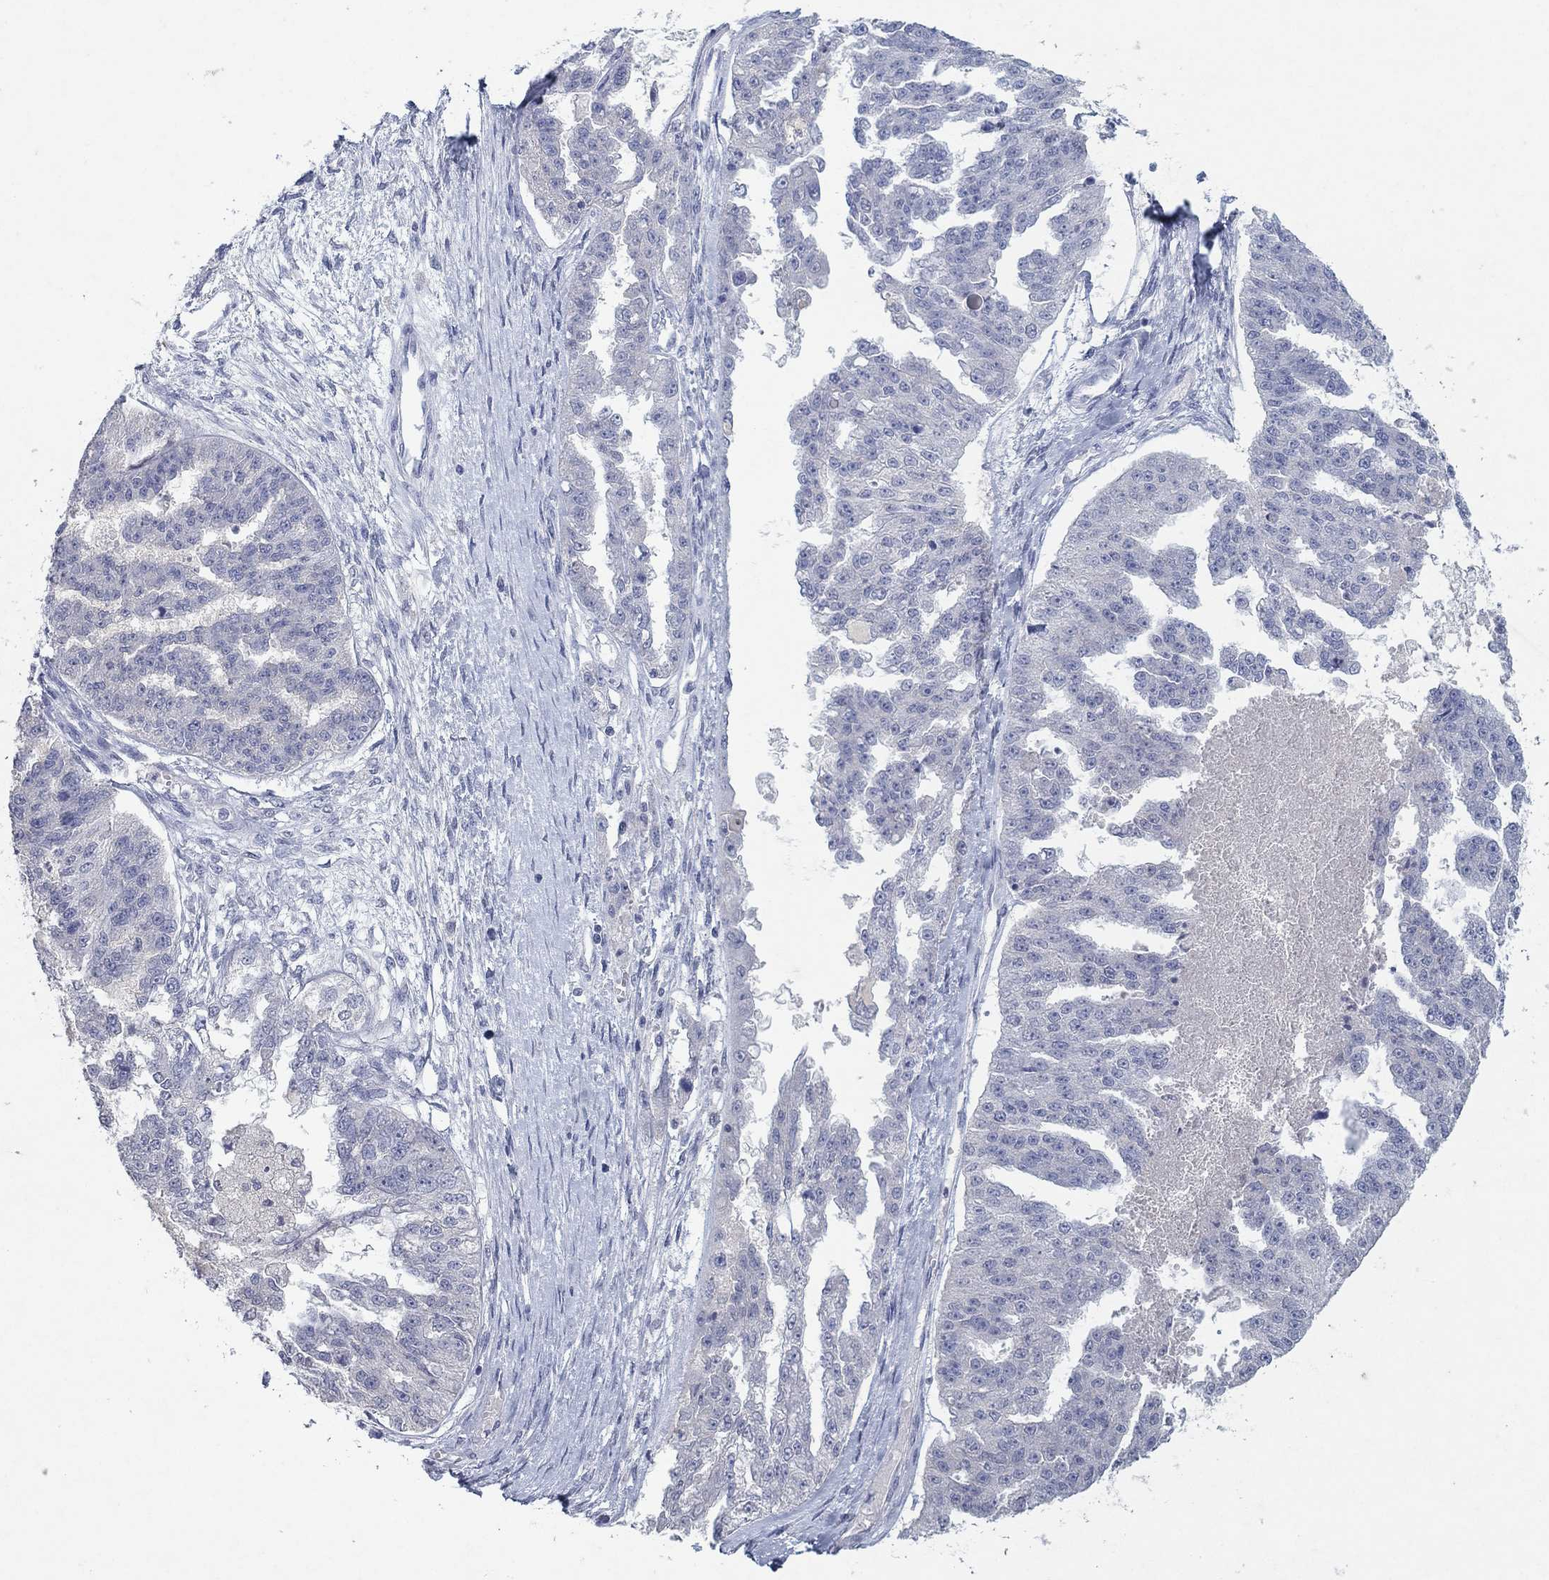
{"staining": {"intensity": "negative", "quantity": "none", "location": "none"}, "tissue": "ovarian cancer", "cell_type": "Tumor cells", "image_type": "cancer", "snomed": [{"axis": "morphology", "description": "Cystadenocarcinoma, serous, NOS"}, {"axis": "topography", "description": "Ovary"}], "caption": "Protein analysis of ovarian cancer reveals no significant positivity in tumor cells. Nuclei are stained in blue.", "gene": "KRT40", "patient": {"sex": "female", "age": 58}}